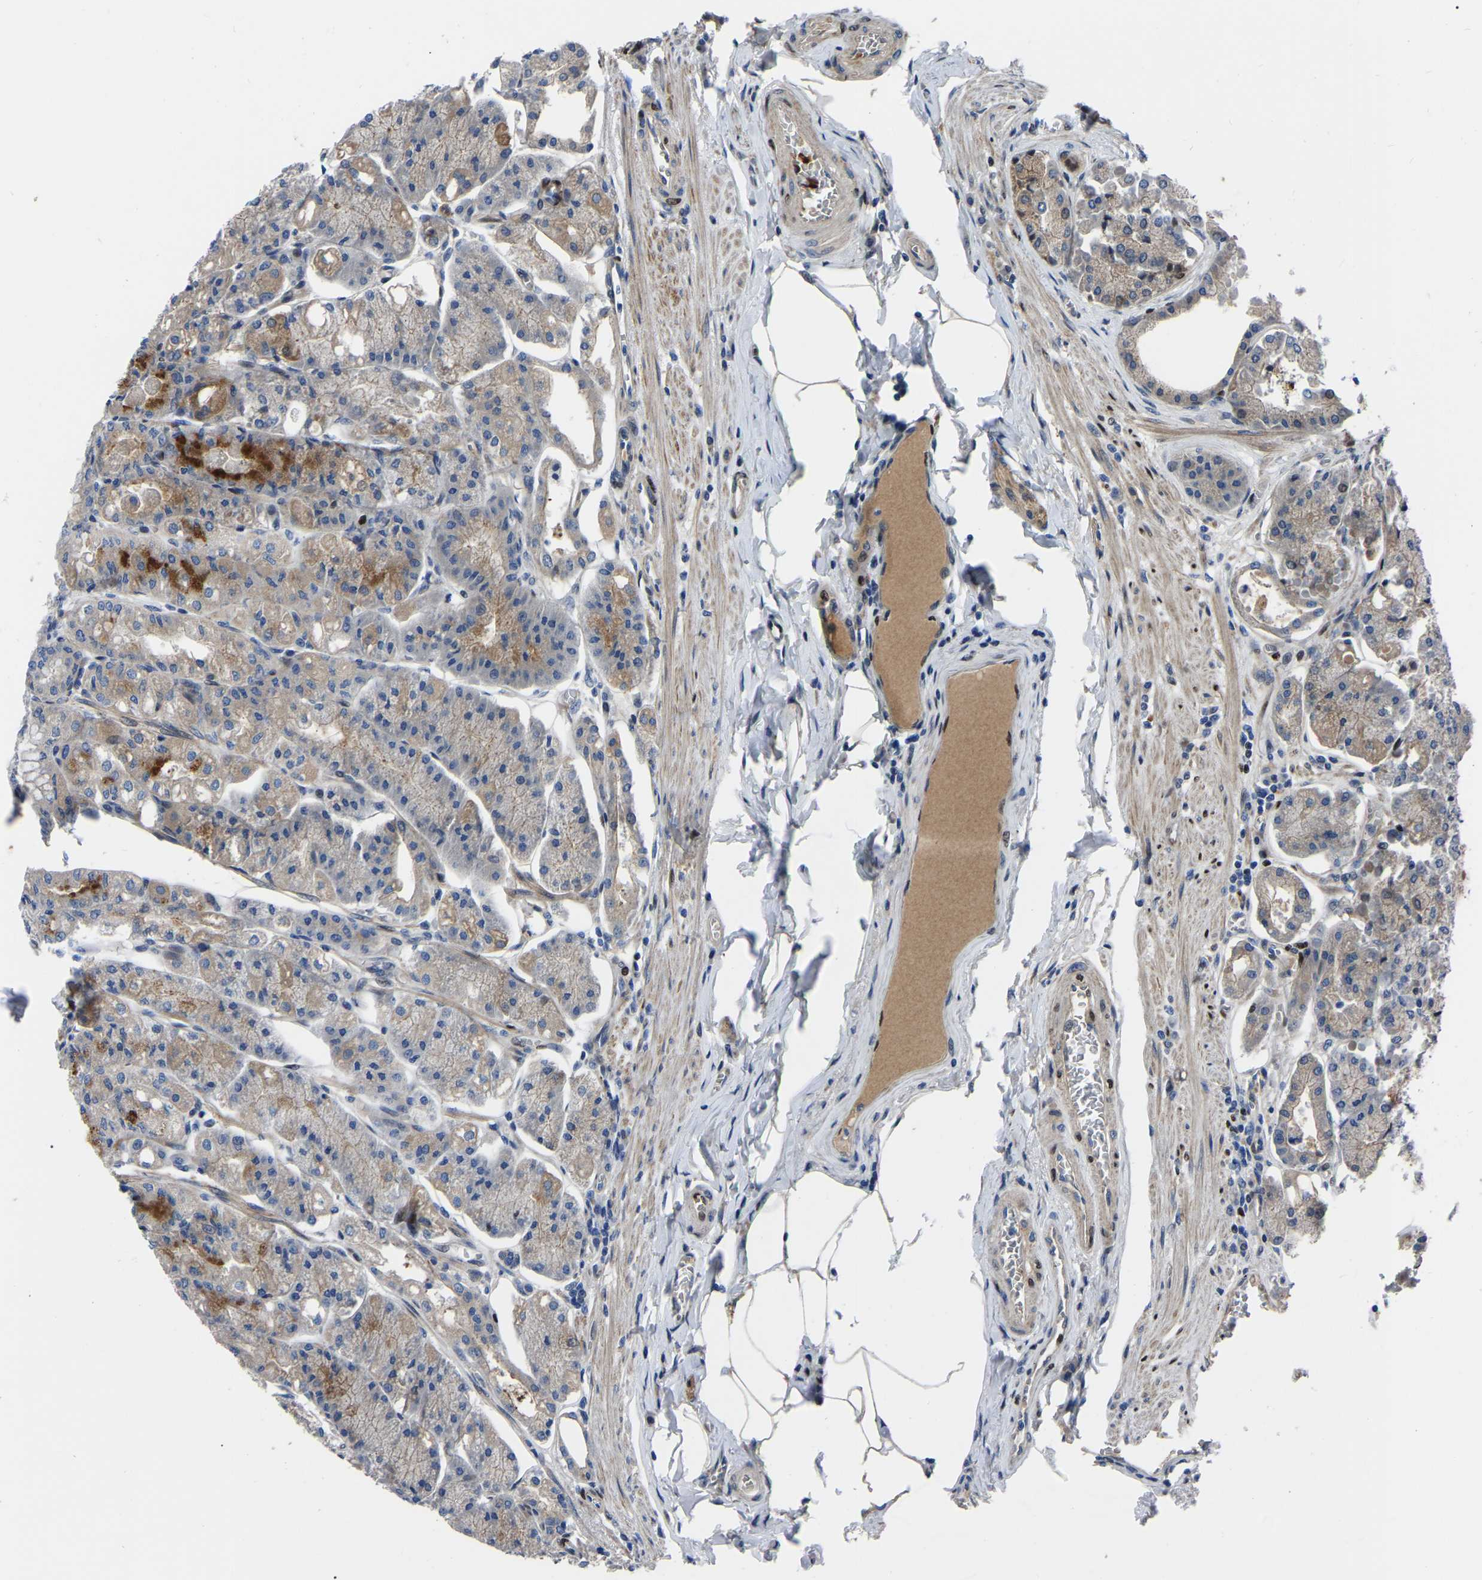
{"staining": {"intensity": "strong", "quantity": "25%-75%", "location": "cytoplasmic/membranous,nuclear"}, "tissue": "stomach", "cell_type": "Glandular cells", "image_type": "normal", "snomed": [{"axis": "morphology", "description": "Normal tissue, NOS"}, {"axis": "topography", "description": "Stomach, lower"}], "caption": "IHC image of normal human stomach stained for a protein (brown), which displays high levels of strong cytoplasmic/membranous,nuclear positivity in approximately 25%-75% of glandular cells.", "gene": "TRIM35", "patient": {"sex": "male", "age": 71}}